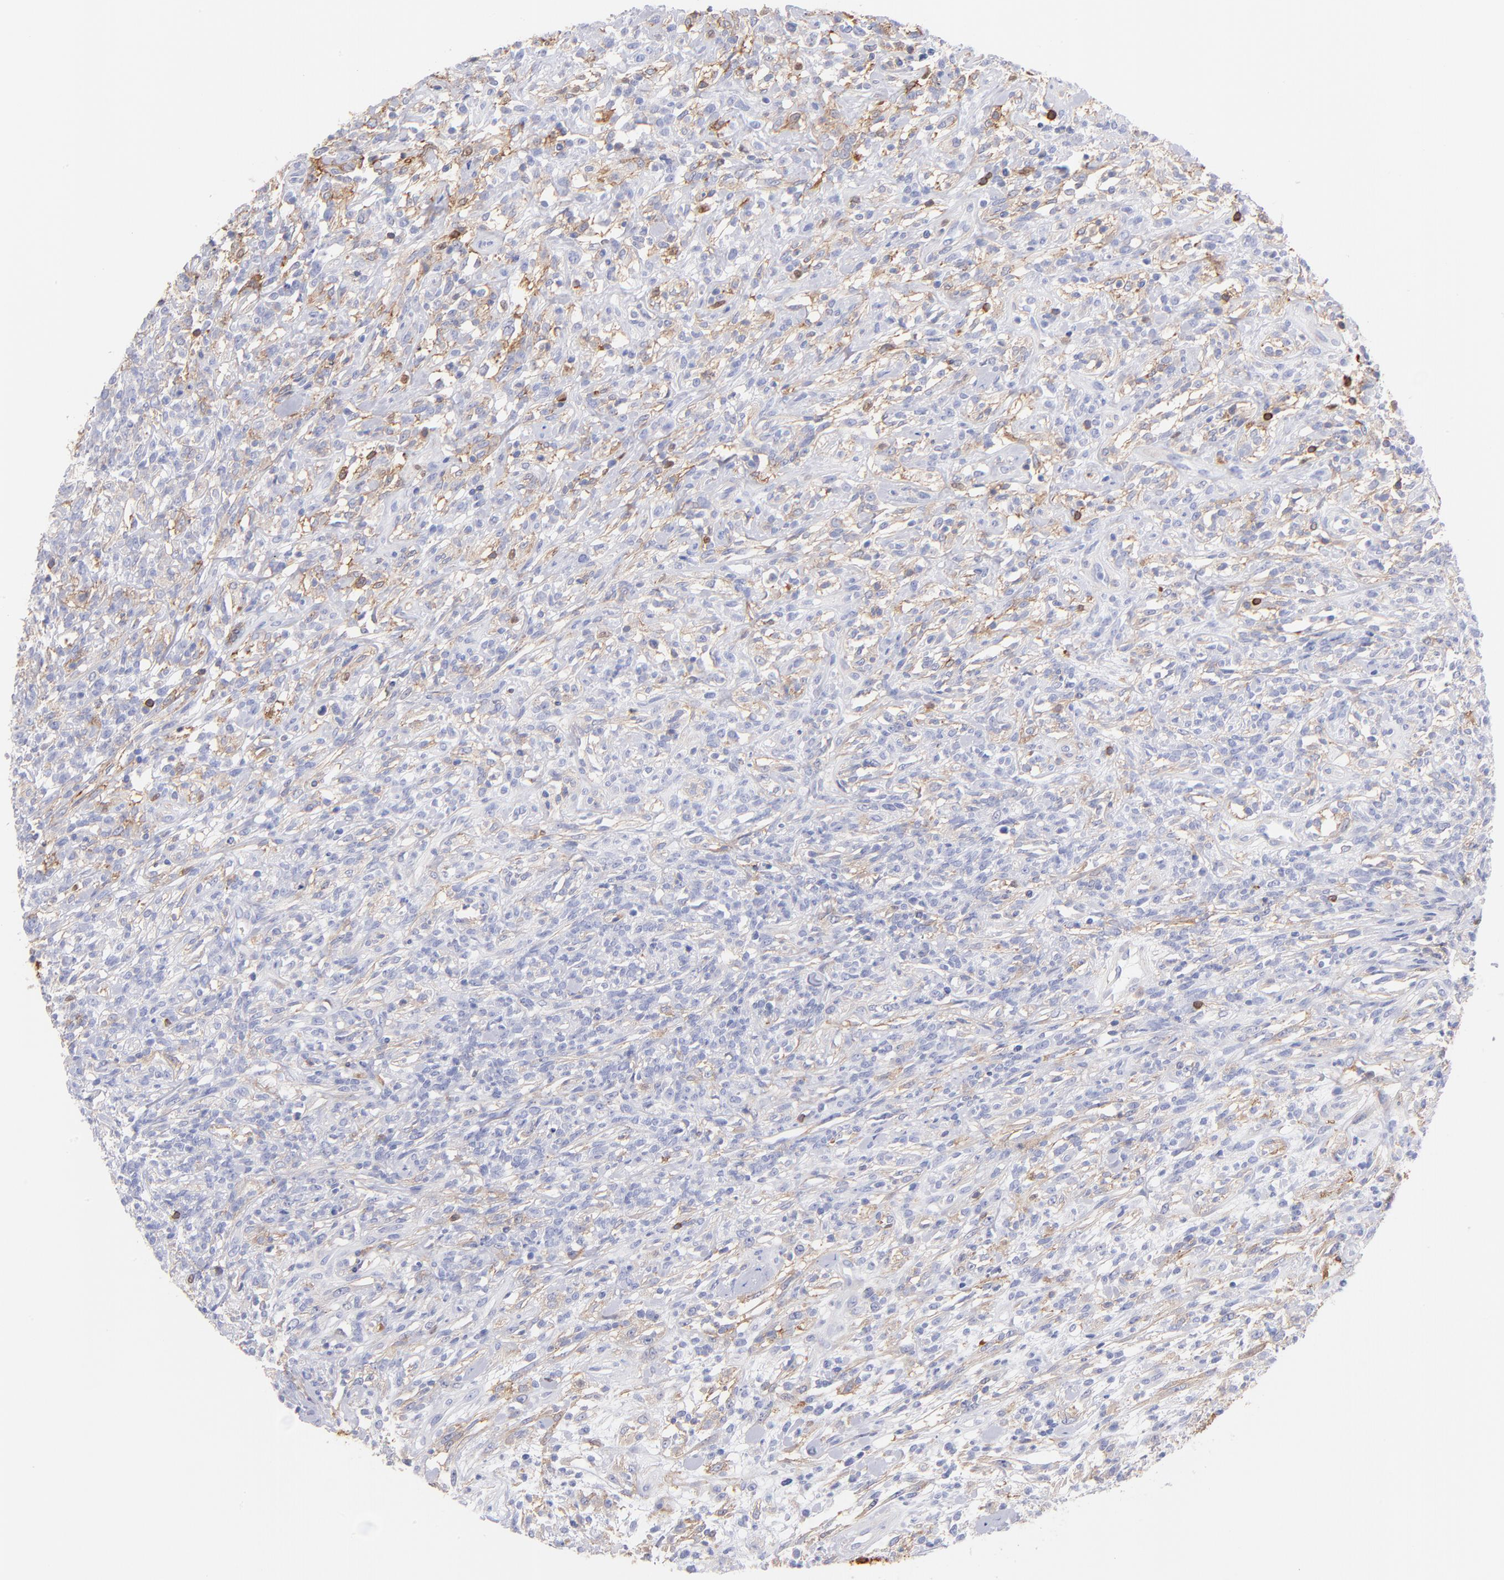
{"staining": {"intensity": "strong", "quantity": "<25%", "location": "cytoplasmic/membranous"}, "tissue": "lymphoma", "cell_type": "Tumor cells", "image_type": "cancer", "snomed": [{"axis": "morphology", "description": "Malignant lymphoma, non-Hodgkin's type, High grade"}, {"axis": "topography", "description": "Lymph node"}], "caption": "Protein expression by IHC exhibits strong cytoplasmic/membranous positivity in about <25% of tumor cells in lymphoma.", "gene": "PRKCA", "patient": {"sex": "female", "age": 73}}